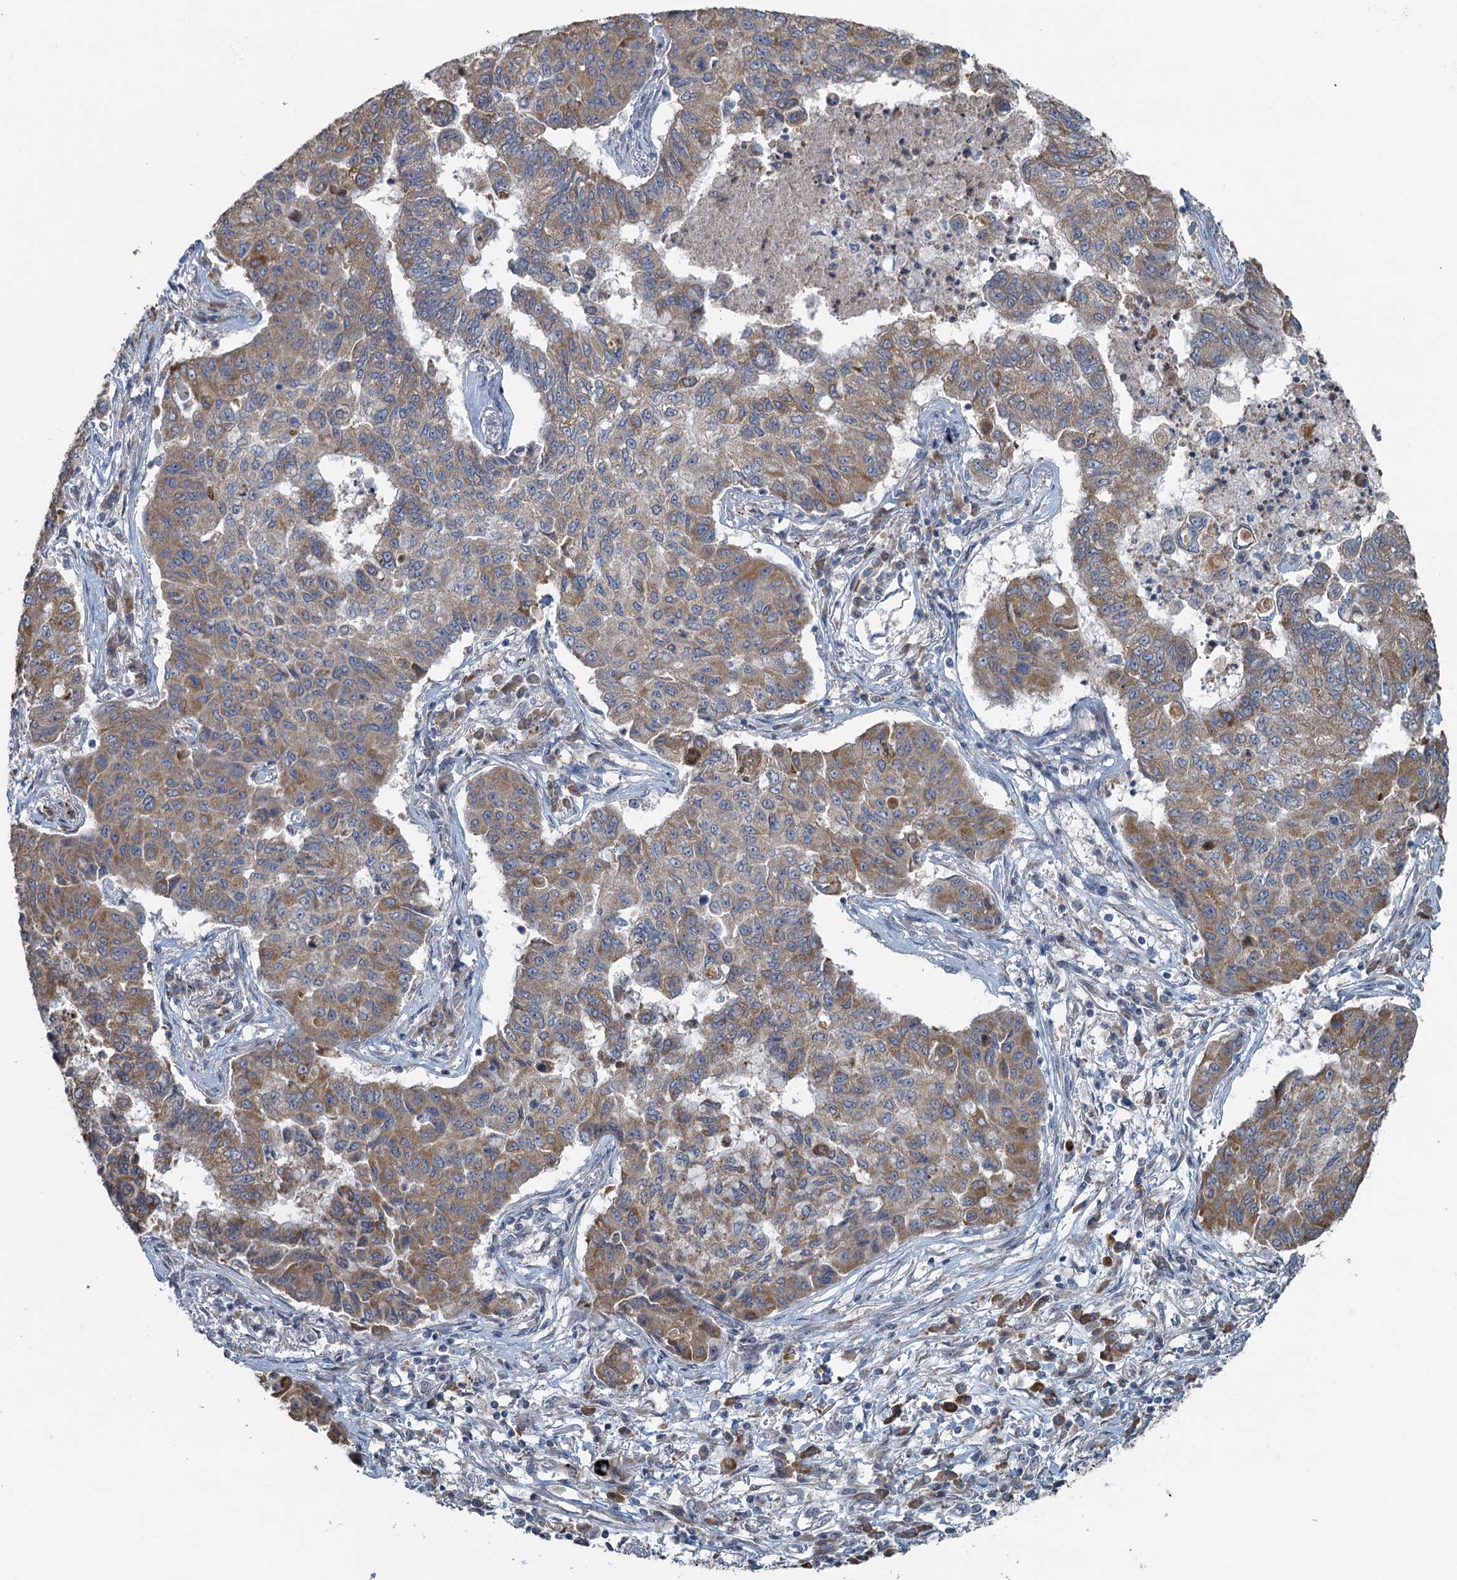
{"staining": {"intensity": "weak", "quantity": ">75%", "location": "cytoplasmic/membranous"}, "tissue": "lung cancer", "cell_type": "Tumor cells", "image_type": "cancer", "snomed": [{"axis": "morphology", "description": "Squamous cell carcinoma, NOS"}, {"axis": "topography", "description": "Lung"}], "caption": "The immunohistochemical stain labels weak cytoplasmic/membranous positivity in tumor cells of lung cancer tissue. The staining was performed using DAB to visualize the protein expression in brown, while the nuclei were stained in blue with hematoxylin (Magnification: 20x).", "gene": "TEX35", "patient": {"sex": "male", "age": 74}}